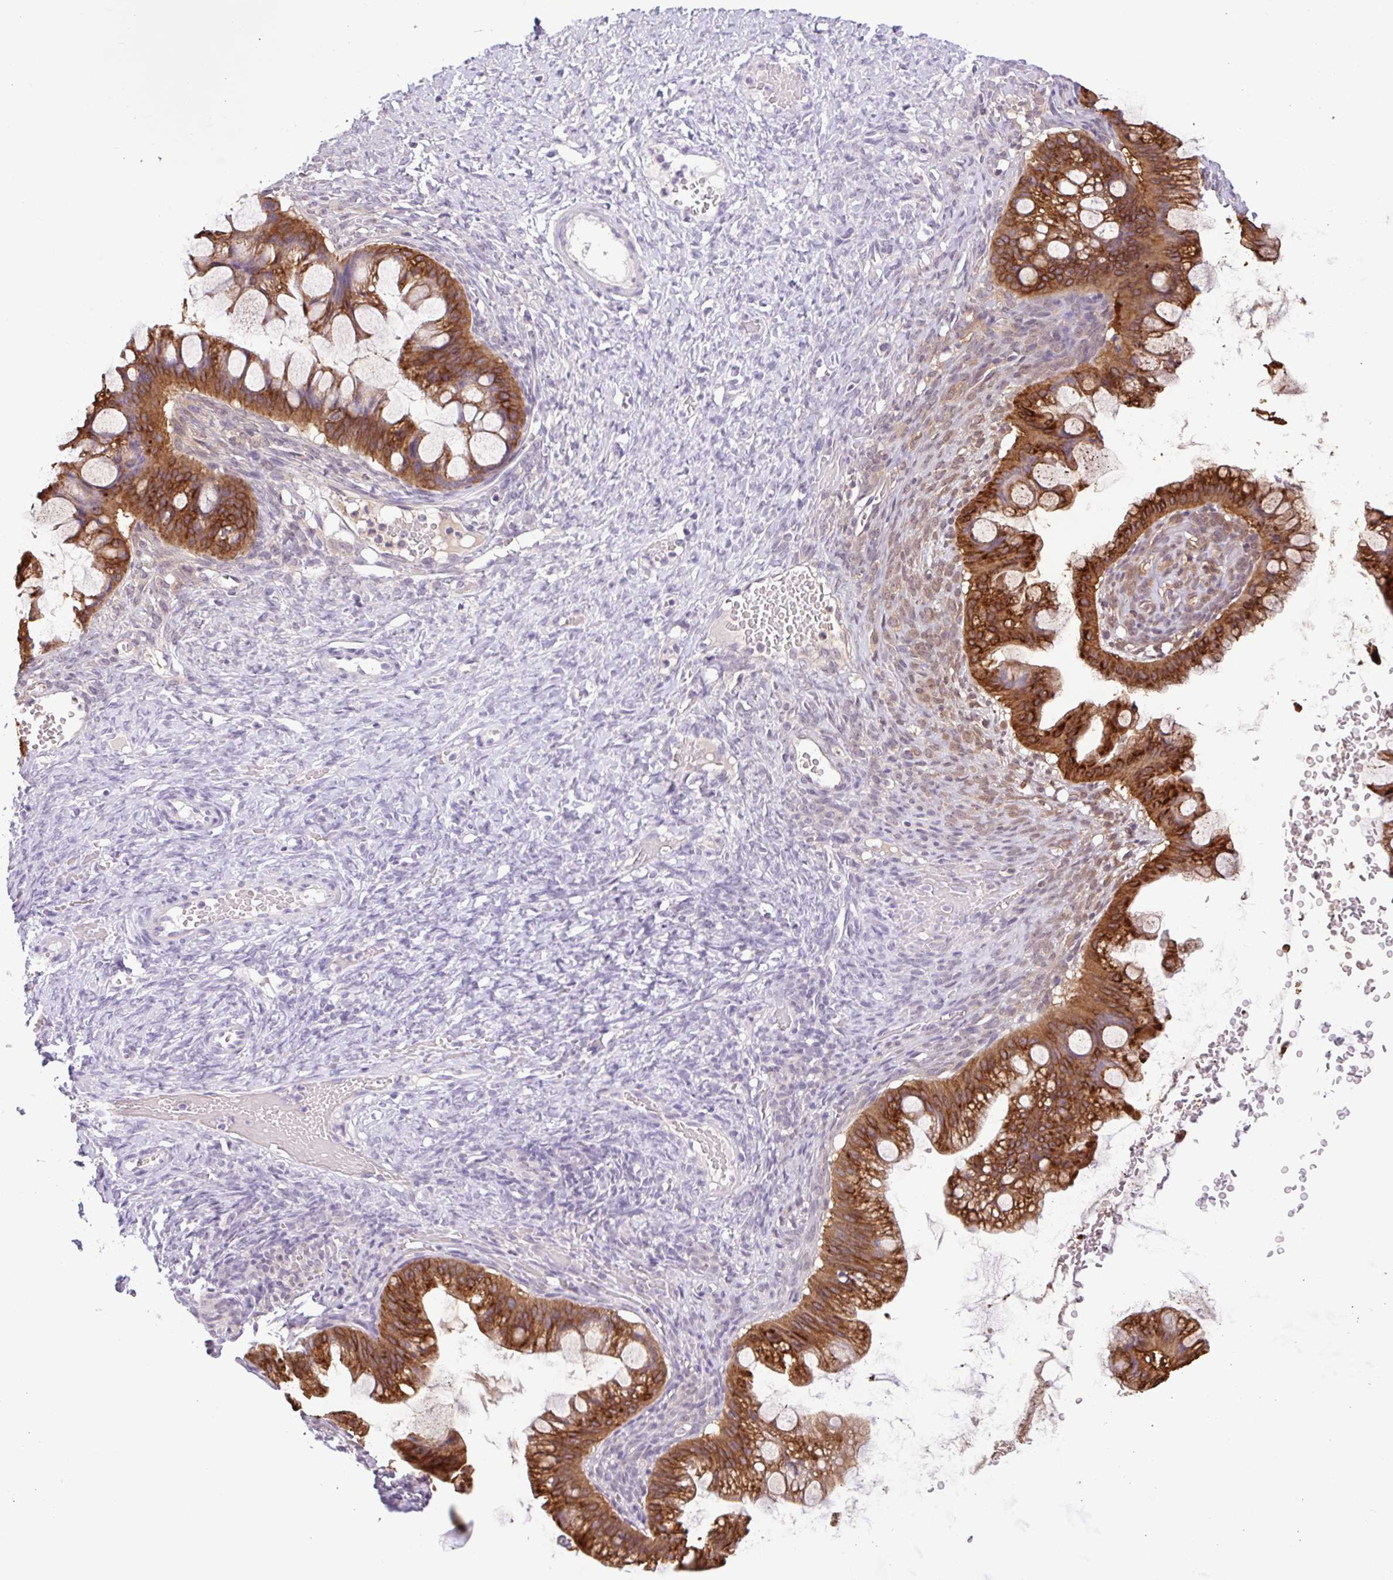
{"staining": {"intensity": "strong", "quantity": ">75%", "location": "cytoplasmic/membranous"}, "tissue": "ovarian cancer", "cell_type": "Tumor cells", "image_type": "cancer", "snomed": [{"axis": "morphology", "description": "Cystadenocarcinoma, mucinous, NOS"}, {"axis": "topography", "description": "Ovary"}], "caption": "A brown stain shows strong cytoplasmic/membranous positivity of a protein in ovarian cancer (mucinous cystadenocarcinoma) tumor cells.", "gene": "CTSE", "patient": {"sex": "female", "age": 73}}